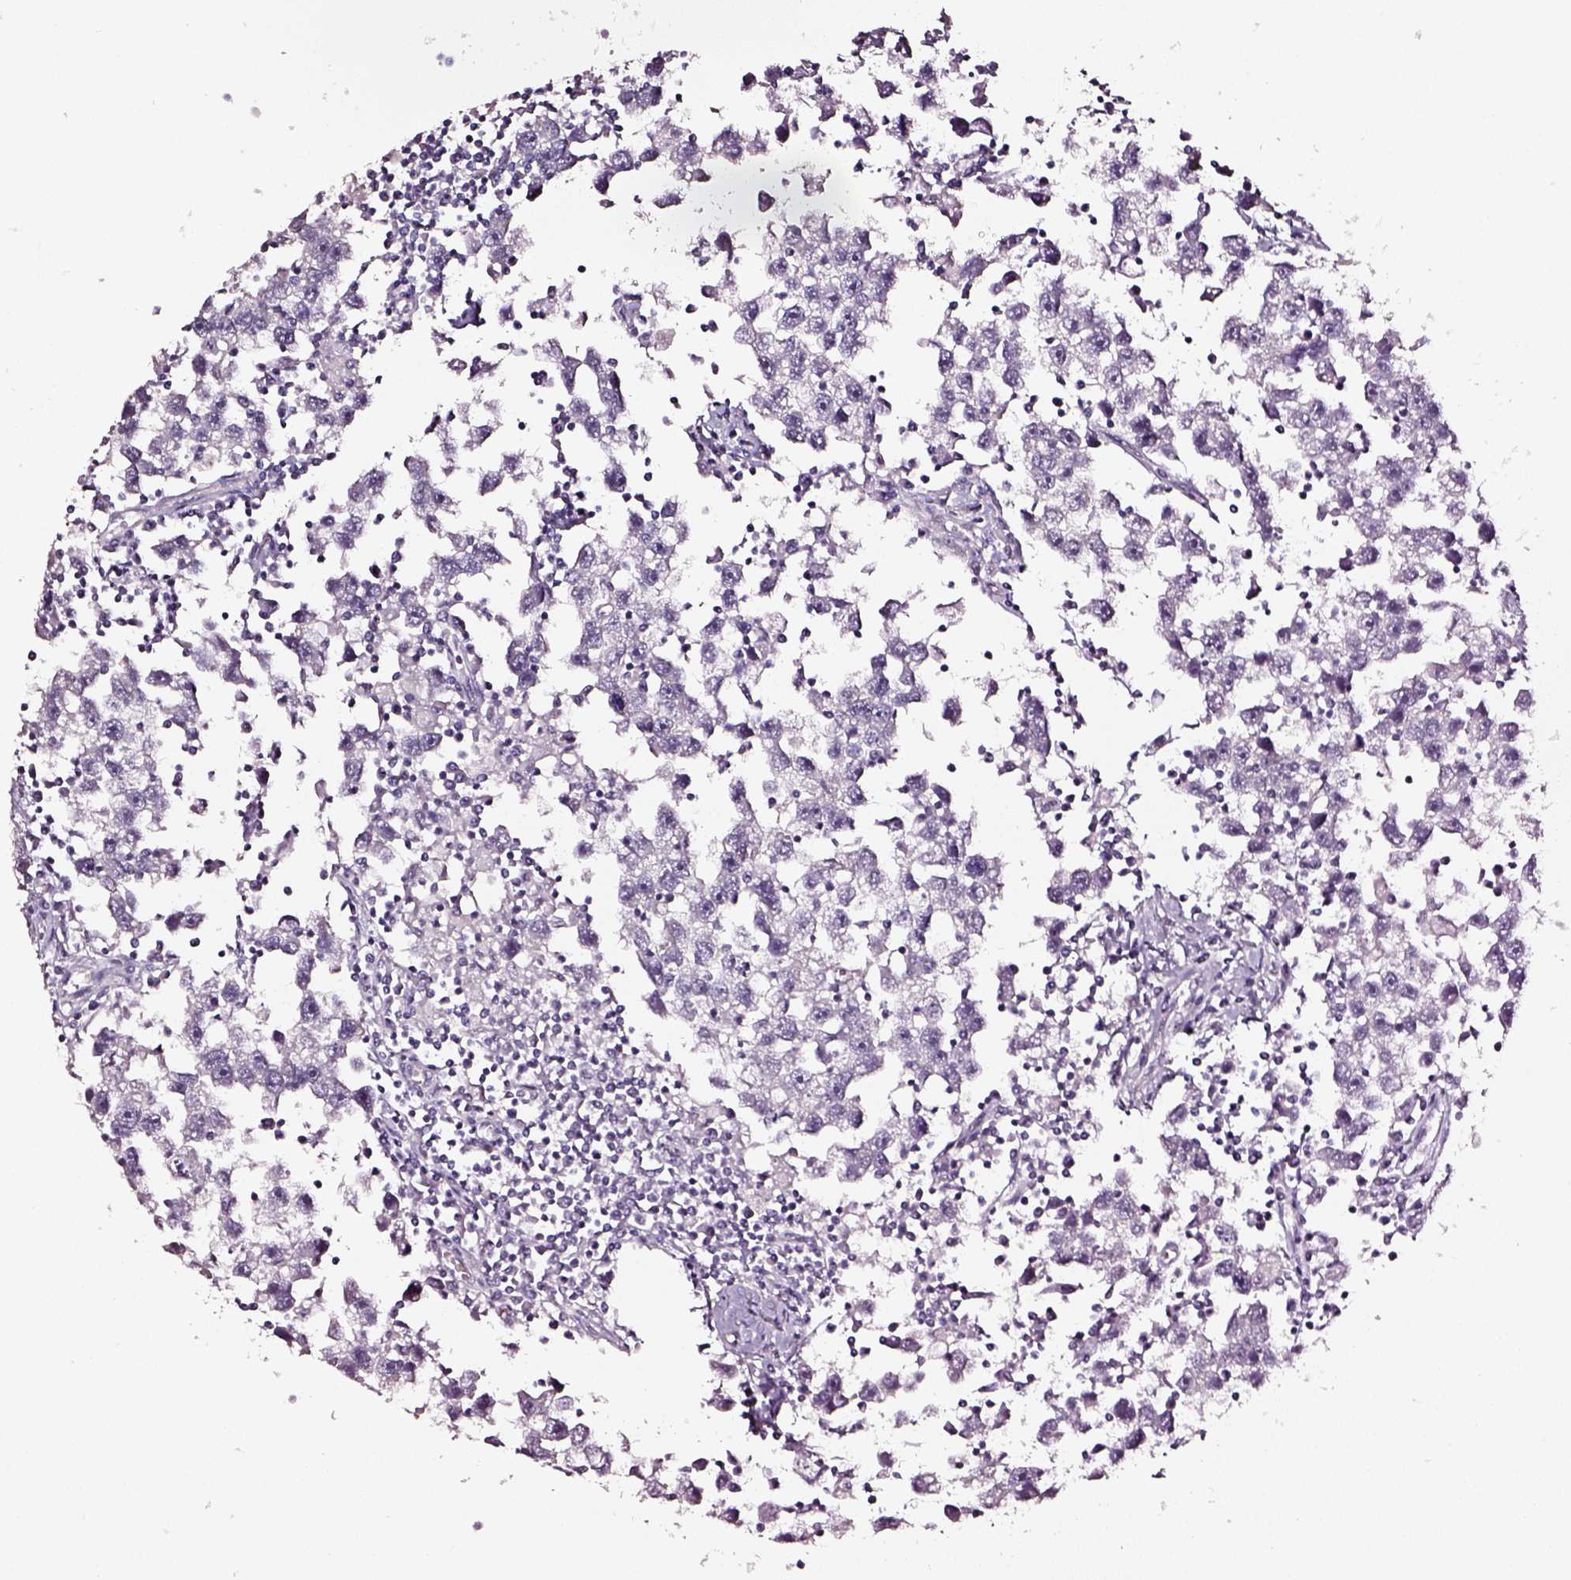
{"staining": {"intensity": "negative", "quantity": "none", "location": "none"}, "tissue": "testis cancer", "cell_type": "Tumor cells", "image_type": "cancer", "snomed": [{"axis": "morphology", "description": "Seminoma, NOS"}, {"axis": "topography", "description": "Testis"}], "caption": "IHC of human testis cancer (seminoma) reveals no staining in tumor cells.", "gene": "AADAT", "patient": {"sex": "male", "age": 30}}